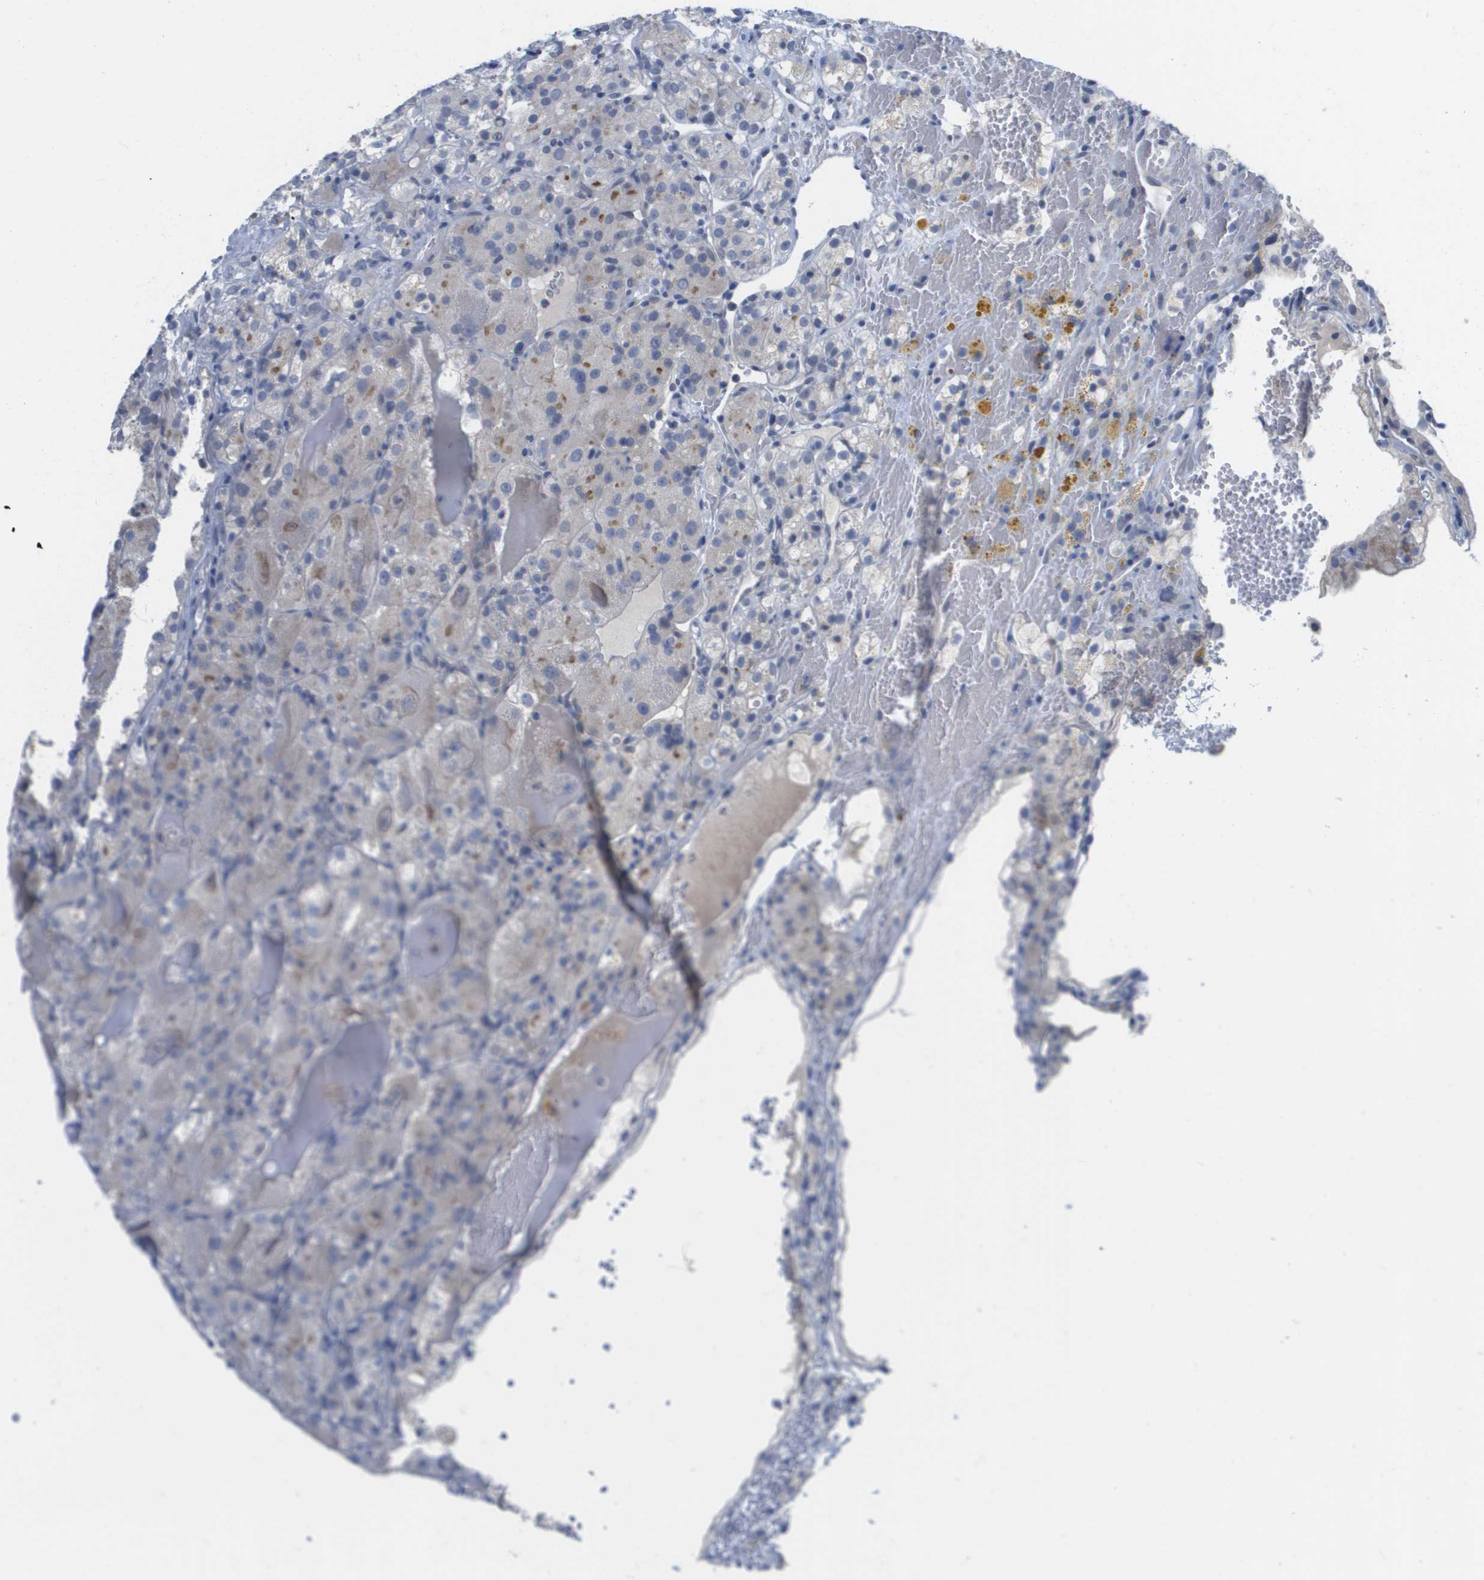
{"staining": {"intensity": "negative", "quantity": "none", "location": "none"}, "tissue": "renal cancer", "cell_type": "Tumor cells", "image_type": "cancer", "snomed": [{"axis": "morphology", "description": "Normal tissue, NOS"}, {"axis": "morphology", "description": "Adenocarcinoma, NOS"}, {"axis": "topography", "description": "Kidney"}], "caption": "Protein analysis of renal cancer (adenocarcinoma) demonstrates no significant staining in tumor cells. (Immunohistochemistry (ihc), brightfield microscopy, high magnification).", "gene": "PDE4A", "patient": {"sex": "male", "age": 61}}